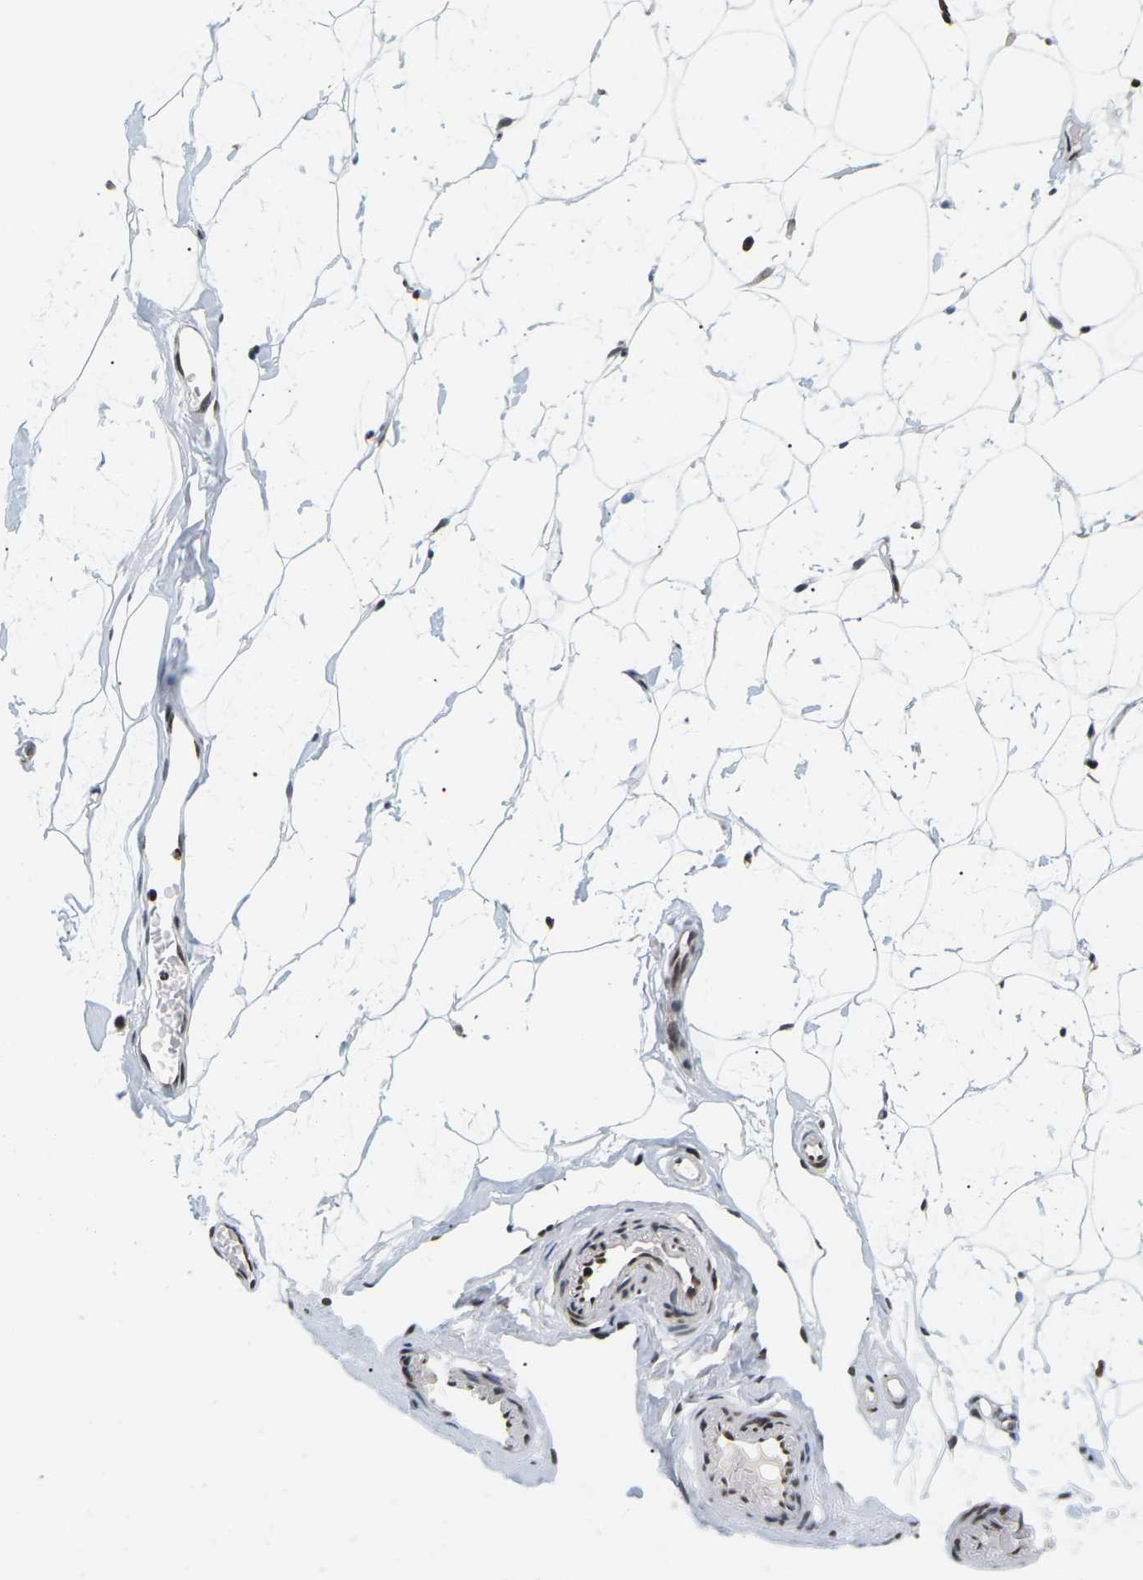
{"staining": {"intensity": "moderate", "quantity": ">75%", "location": "nuclear"}, "tissue": "adipose tissue", "cell_type": "Adipocytes", "image_type": "normal", "snomed": [{"axis": "morphology", "description": "Normal tissue, NOS"}, {"axis": "topography", "description": "Breast"}, {"axis": "topography", "description": "Soft tissue"}], "caption": "Immunohistochemical staining of unremarkable human adipose tissue shows moderate nuclear protein positivity in about >75% of adipocytes.", "gene": "CELF1", "patient": {"sex": "female", "age": 75}}